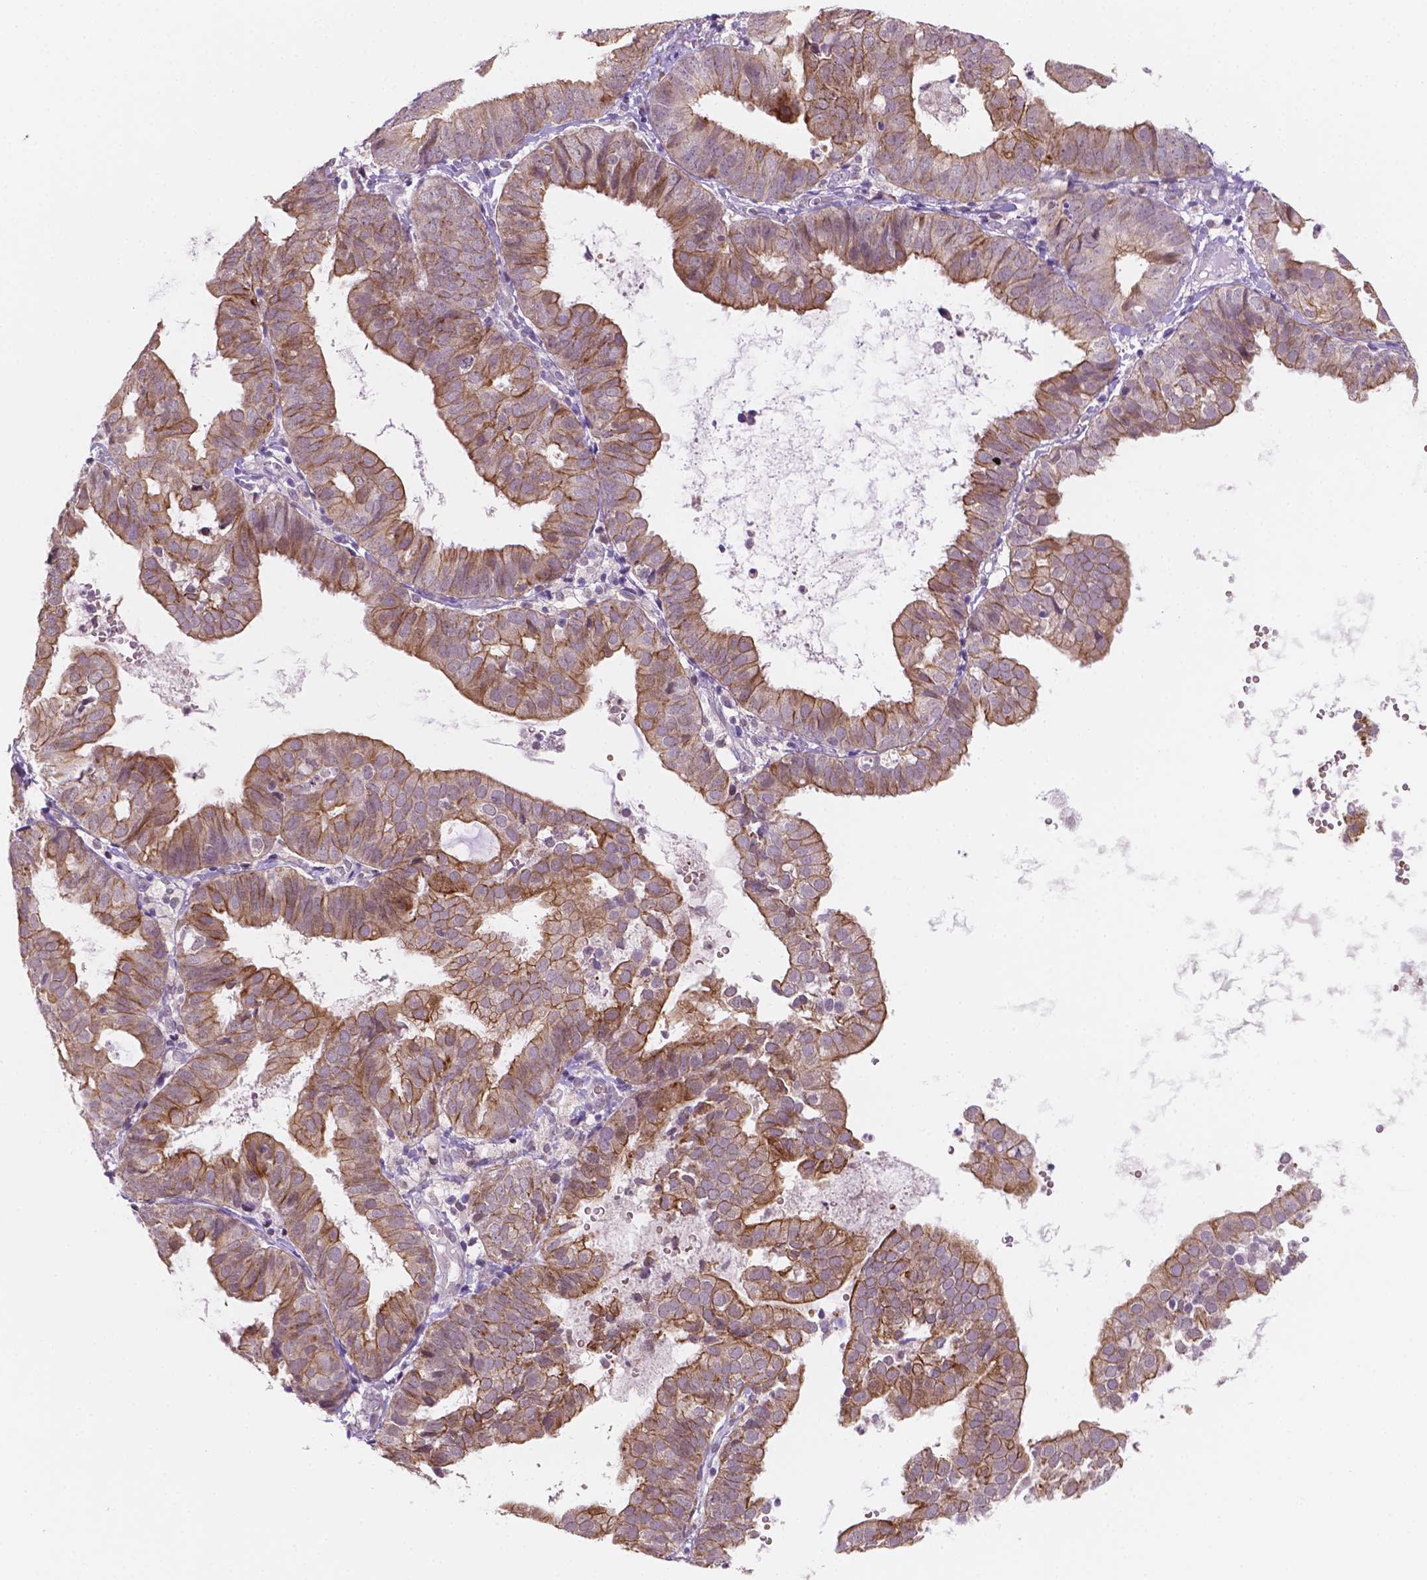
{"staining": {"intensity": "moderate", "quantity": ">75%", "location": "cytoplasmic/membranous"}, "tissue": "endometrial cancer", "cell_type": "Tumor cells", "image_type": "cancer", "snomed": [{"axis": "morphology", "description": "Adenocarcinoma, NOS"}, {"axis": "topography", "description": "Endometrium"}], "caption": "Immunohistochemical staining of adenocarcinoma (endometrial) shows medium levels of moderate cytoplasmic/membranous protein expression in approximately >75% of tumor cells. The staining is performed using DAB brown chromogen to label protein expression. The nuclei are counter-stained blue using hematoxylin.", "gene": "SHLD3", "patient": {"sex": "female", "age": 80}}